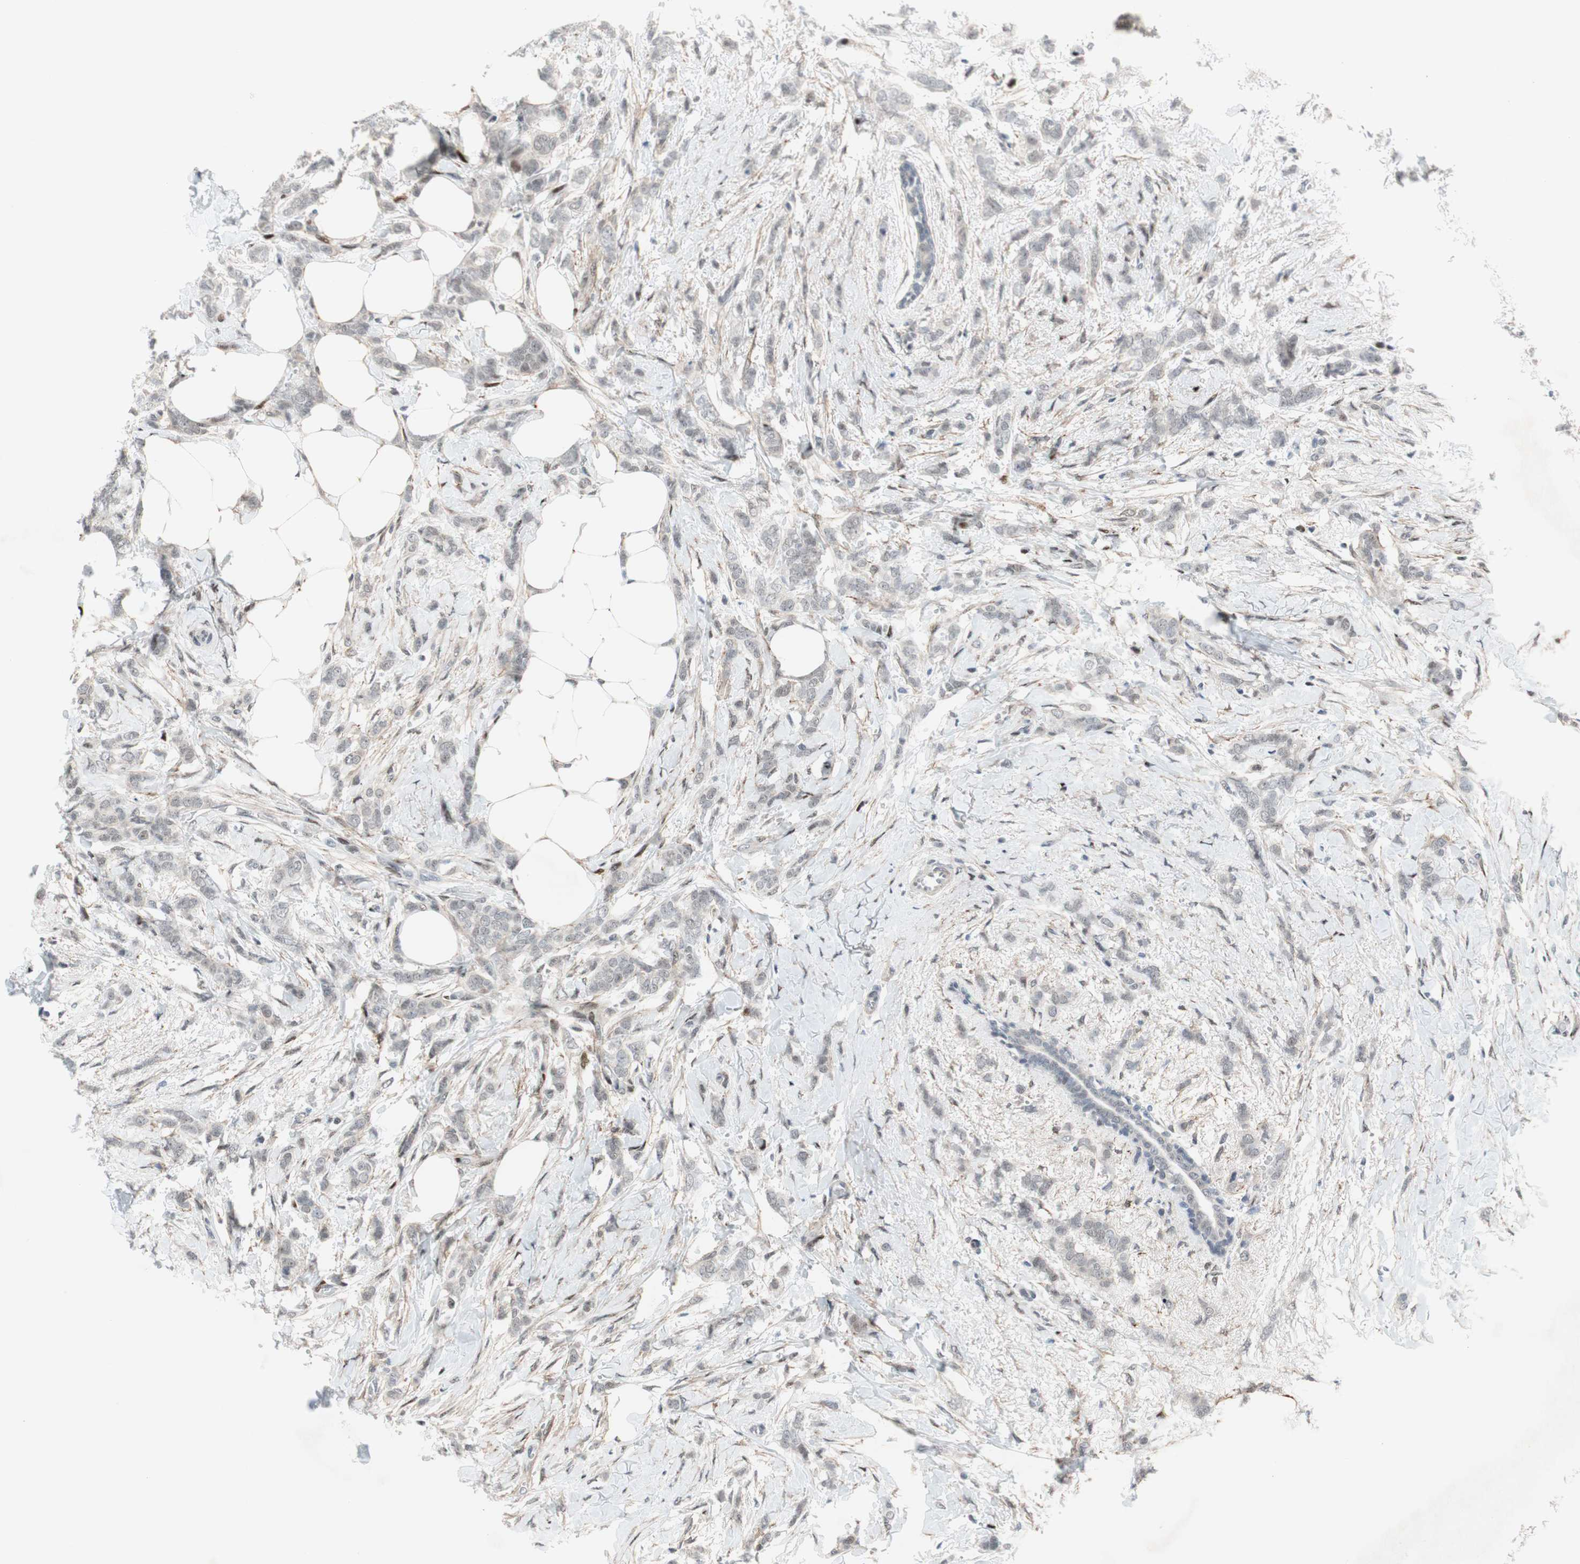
{"staining": {"intensity": "weak", "quantity": "<25%", "location": "nuclear"}, "tissue": "breast cancer", "cell_type": "Tumor cells", "image_type": "cancer", "snomed": [{"axis": "morphology", "description": "Lobular carcinoma, in situ"}, {"axis": "morphology", "description": "Lobular carcinoma"}, {"axis": "topography", "description": "Breast"}], "caption": "Tumor cells show no significant protein expression in breast cancer (lobular carcinoma).", "gene": "FBXO44", "patient": {"sex": "female", "age": 41}}